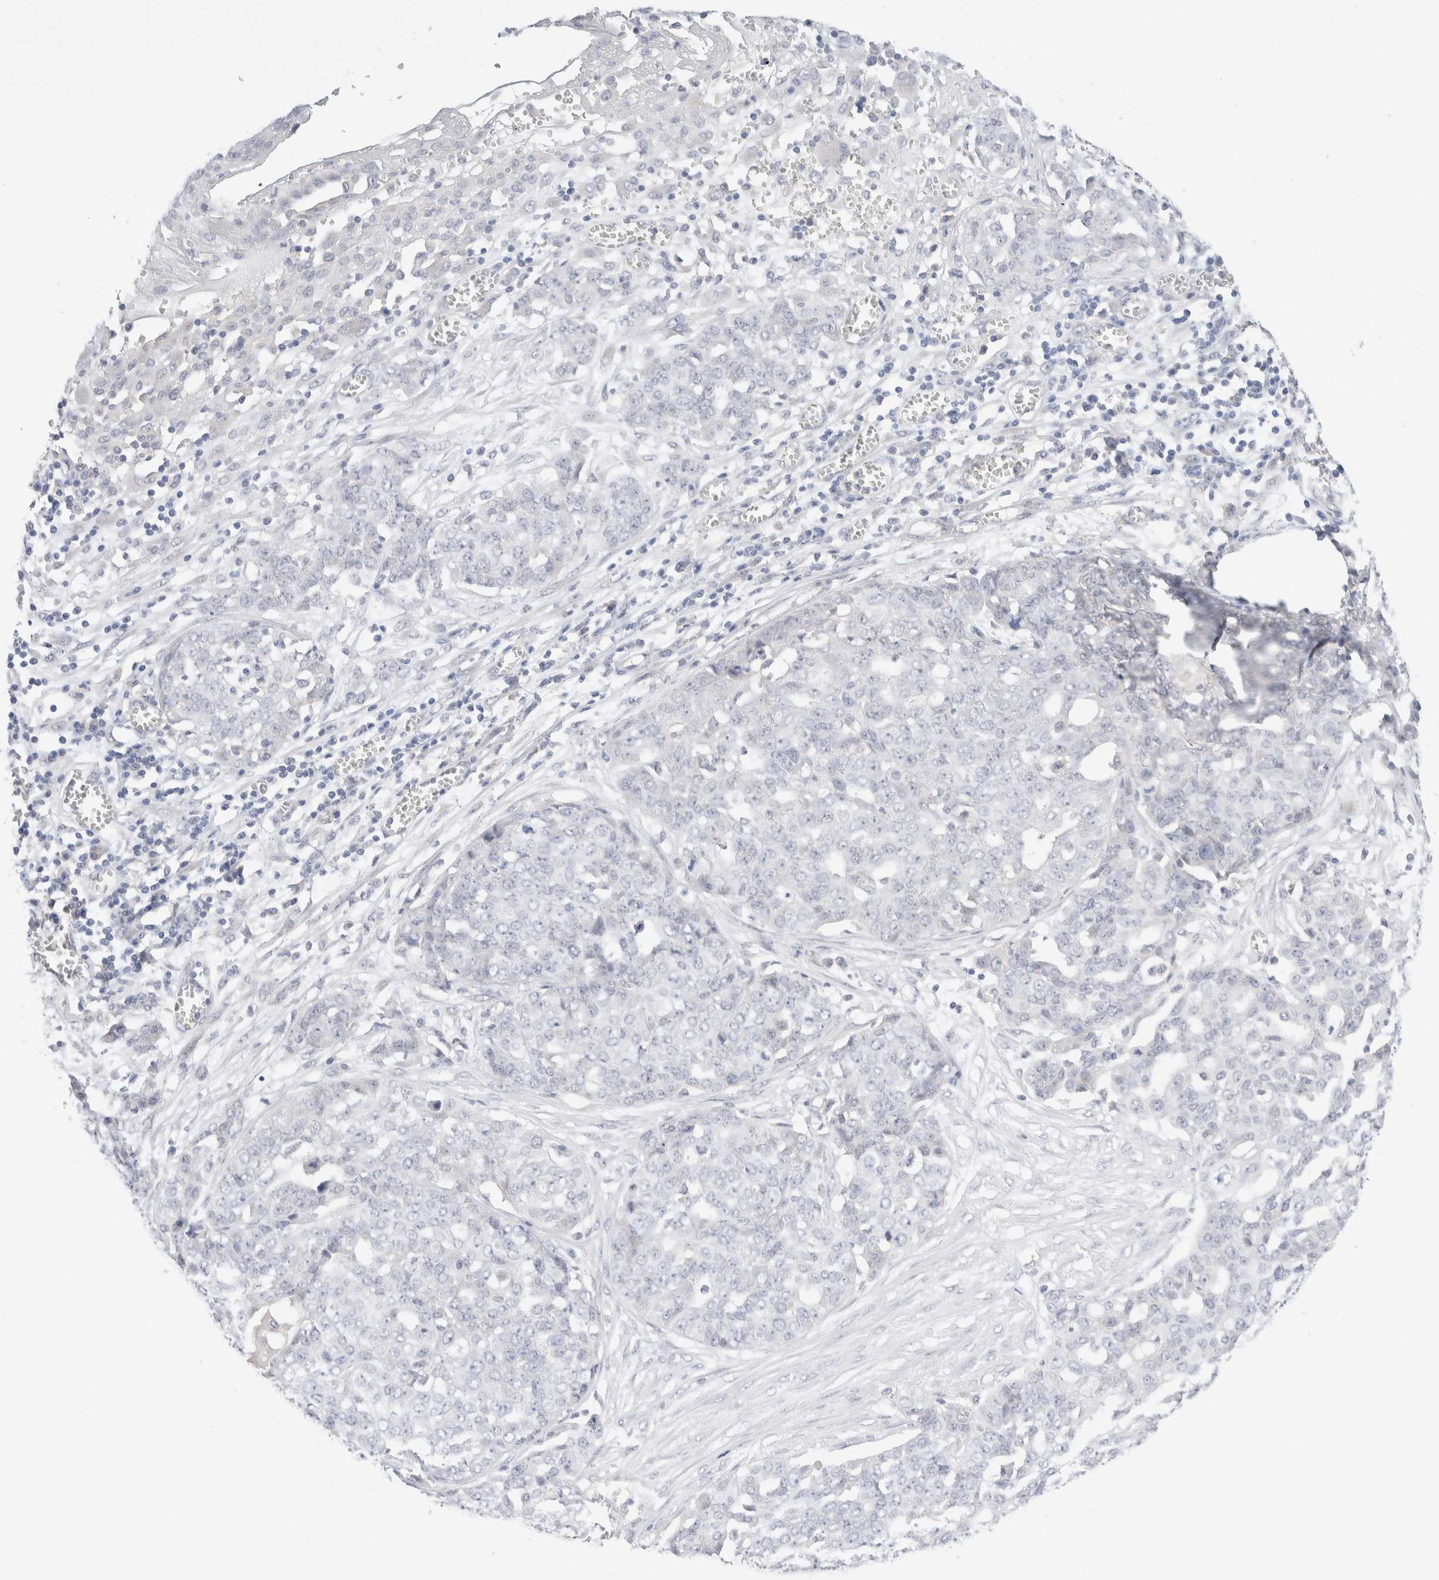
{"staining": {"intensity": "negative", "quantity": "none", "location": "none"}, "tissue": "ovarian cancer", "cell_type": "Tumor cells", "image_type": "cancer", "snomed": [{"axis": "morphology", "description": "Cystadenocarcinoma, serous, NOS"}, {"axis": "topography", "description": "Soft tissue"}, {"axis": "topography", "description": "Ovary"}], "caption": "Micrograph shows no protein expression in tumor cells of ovarian cancer tissue.", "gene": "SPATA20", "patient": {"sex": "female", "age": 57}}